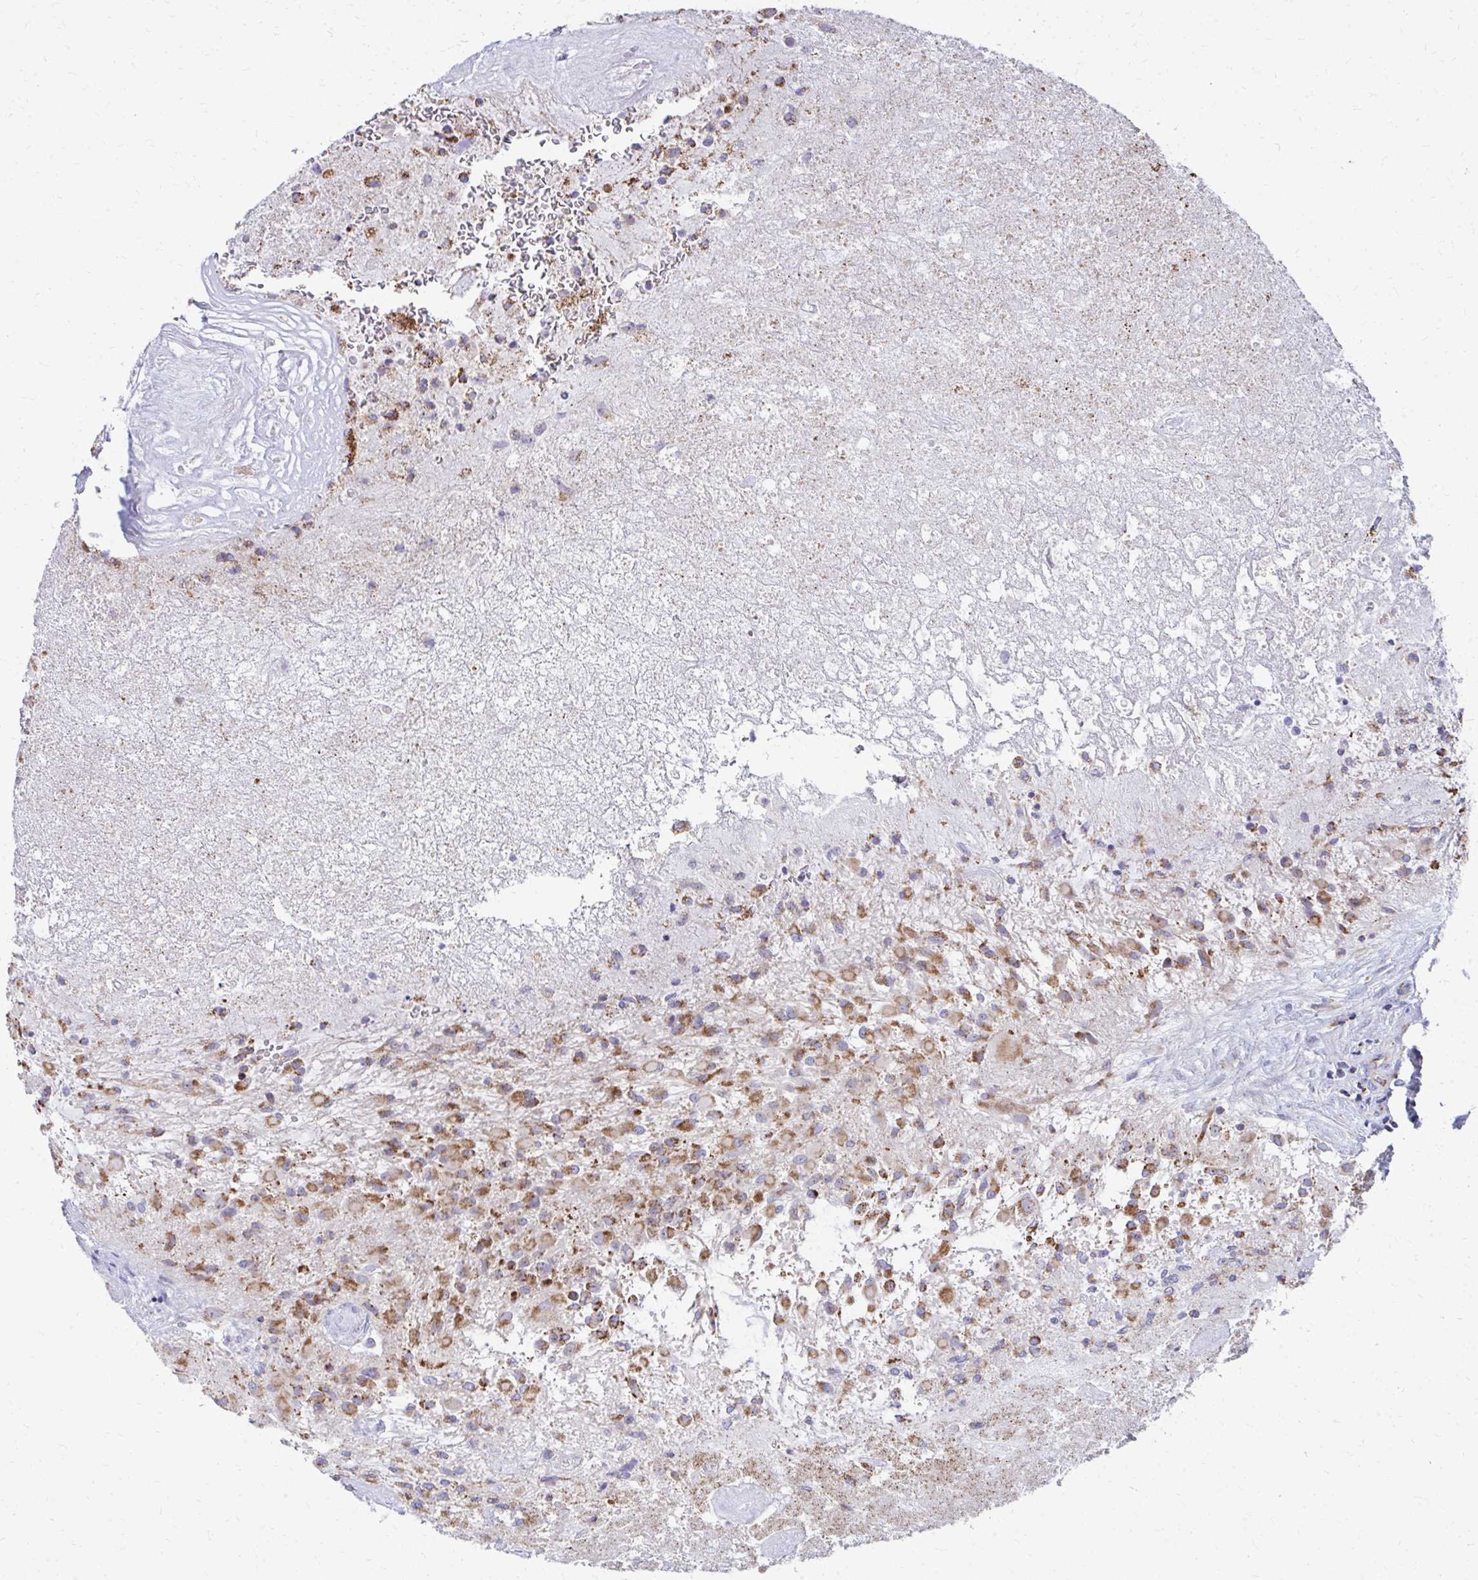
{"staining": {"intensity": "moderate", "quantity": ">75%", "location": "cytoplasmic/membranous"}, "tissue": "glioma", "cell_type": "Tumor cells", "image_type": "cancer", "snomed": [{"axis": "morphology", "description": "Glioma, malignant, High grade"}, {"axis": "topography", "description": "Brain"}], "caption": "Immunohistochemical staining of human glioma exhibits moderate cytoplasmic/membranous protein expression in about >75% of tumor cells.", "gene": "IL37", "patient": {"sex": "female", "age": 67}}